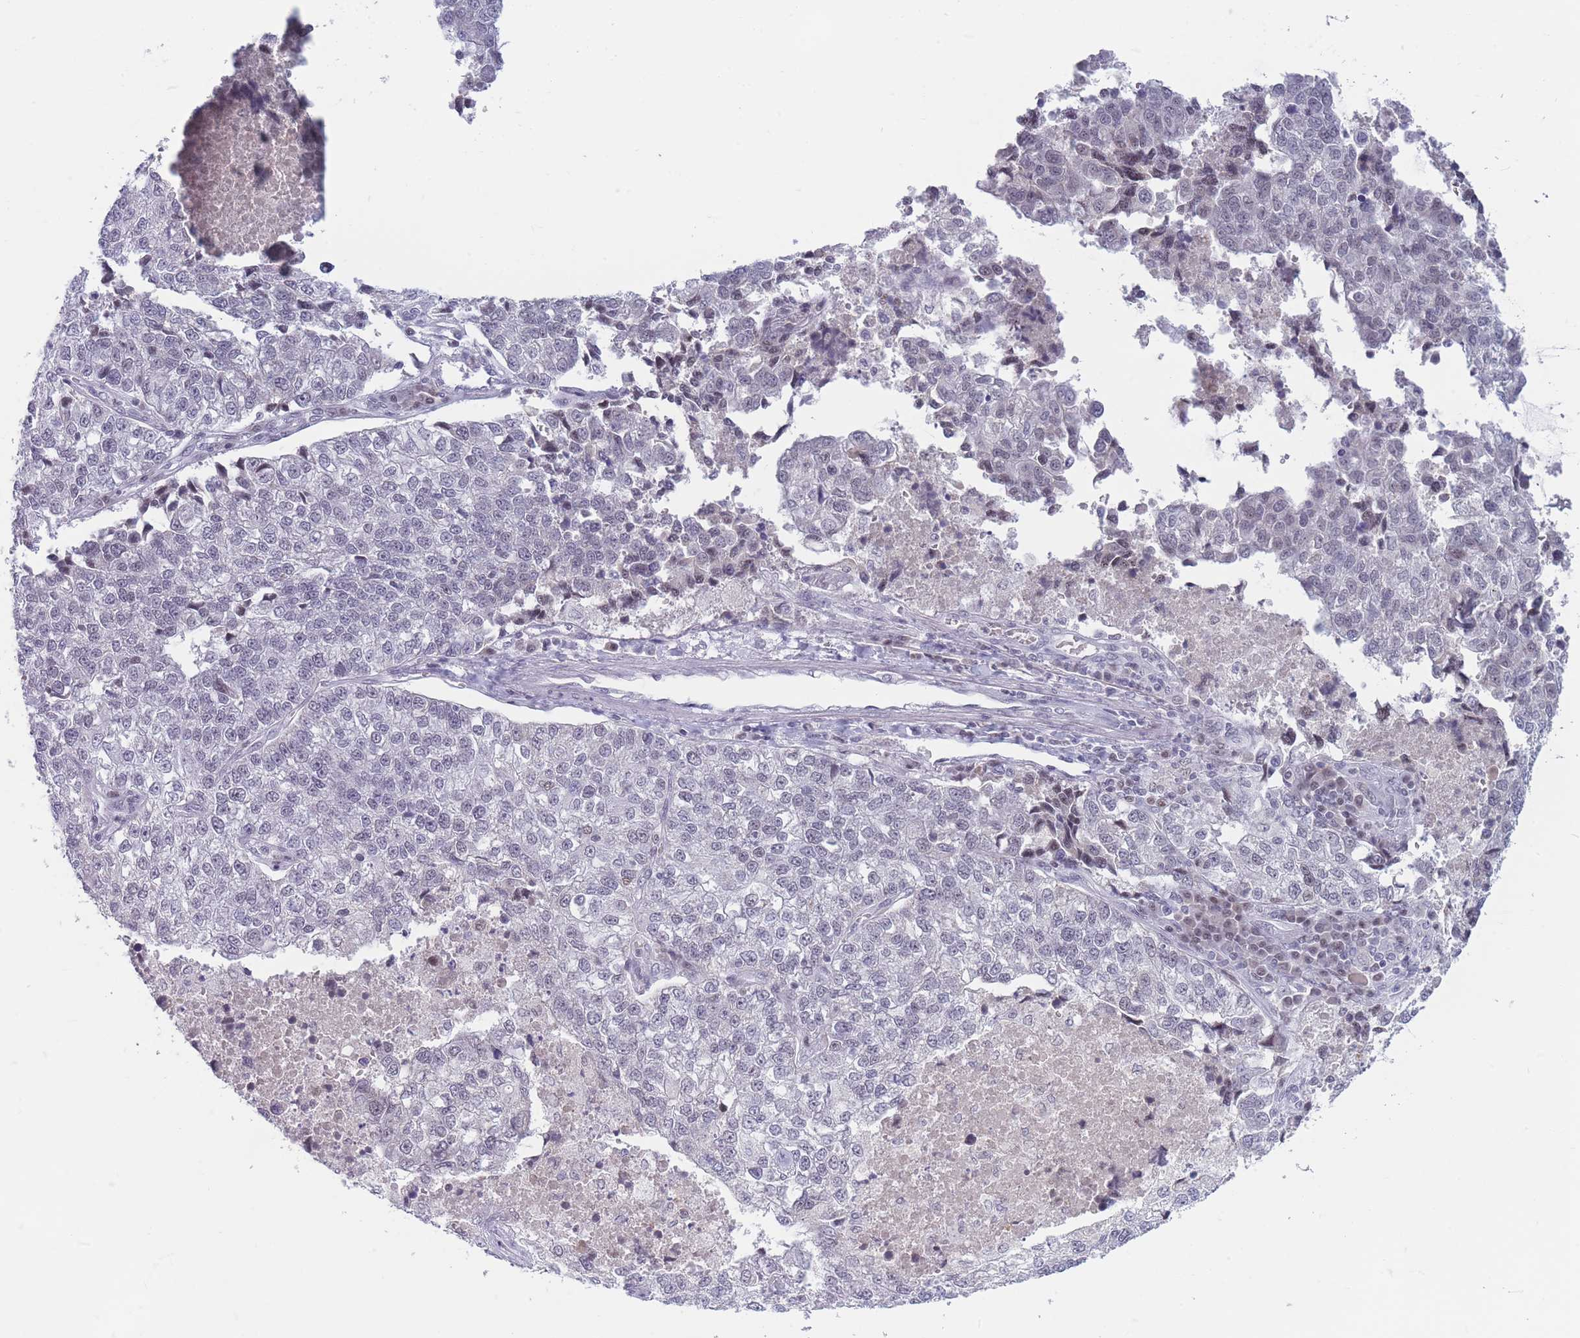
{"staining": {"intensity": "negative", "quantity": "none", "location": "none"}, "tissue": "lung cancer", "cell_type": "Tumor cells", "image_type": "cancer", "snomed": [{"axis": "morphology", "description": "Adenocarcinoma, NOS"}, {"axis": "topography", "description": "Lung"}], "caption": "Image shows no significant protein staining in tumor cells of lung cancer.", "gene": "ARID3B", "patient": {"sex": "male", "age": 49}}